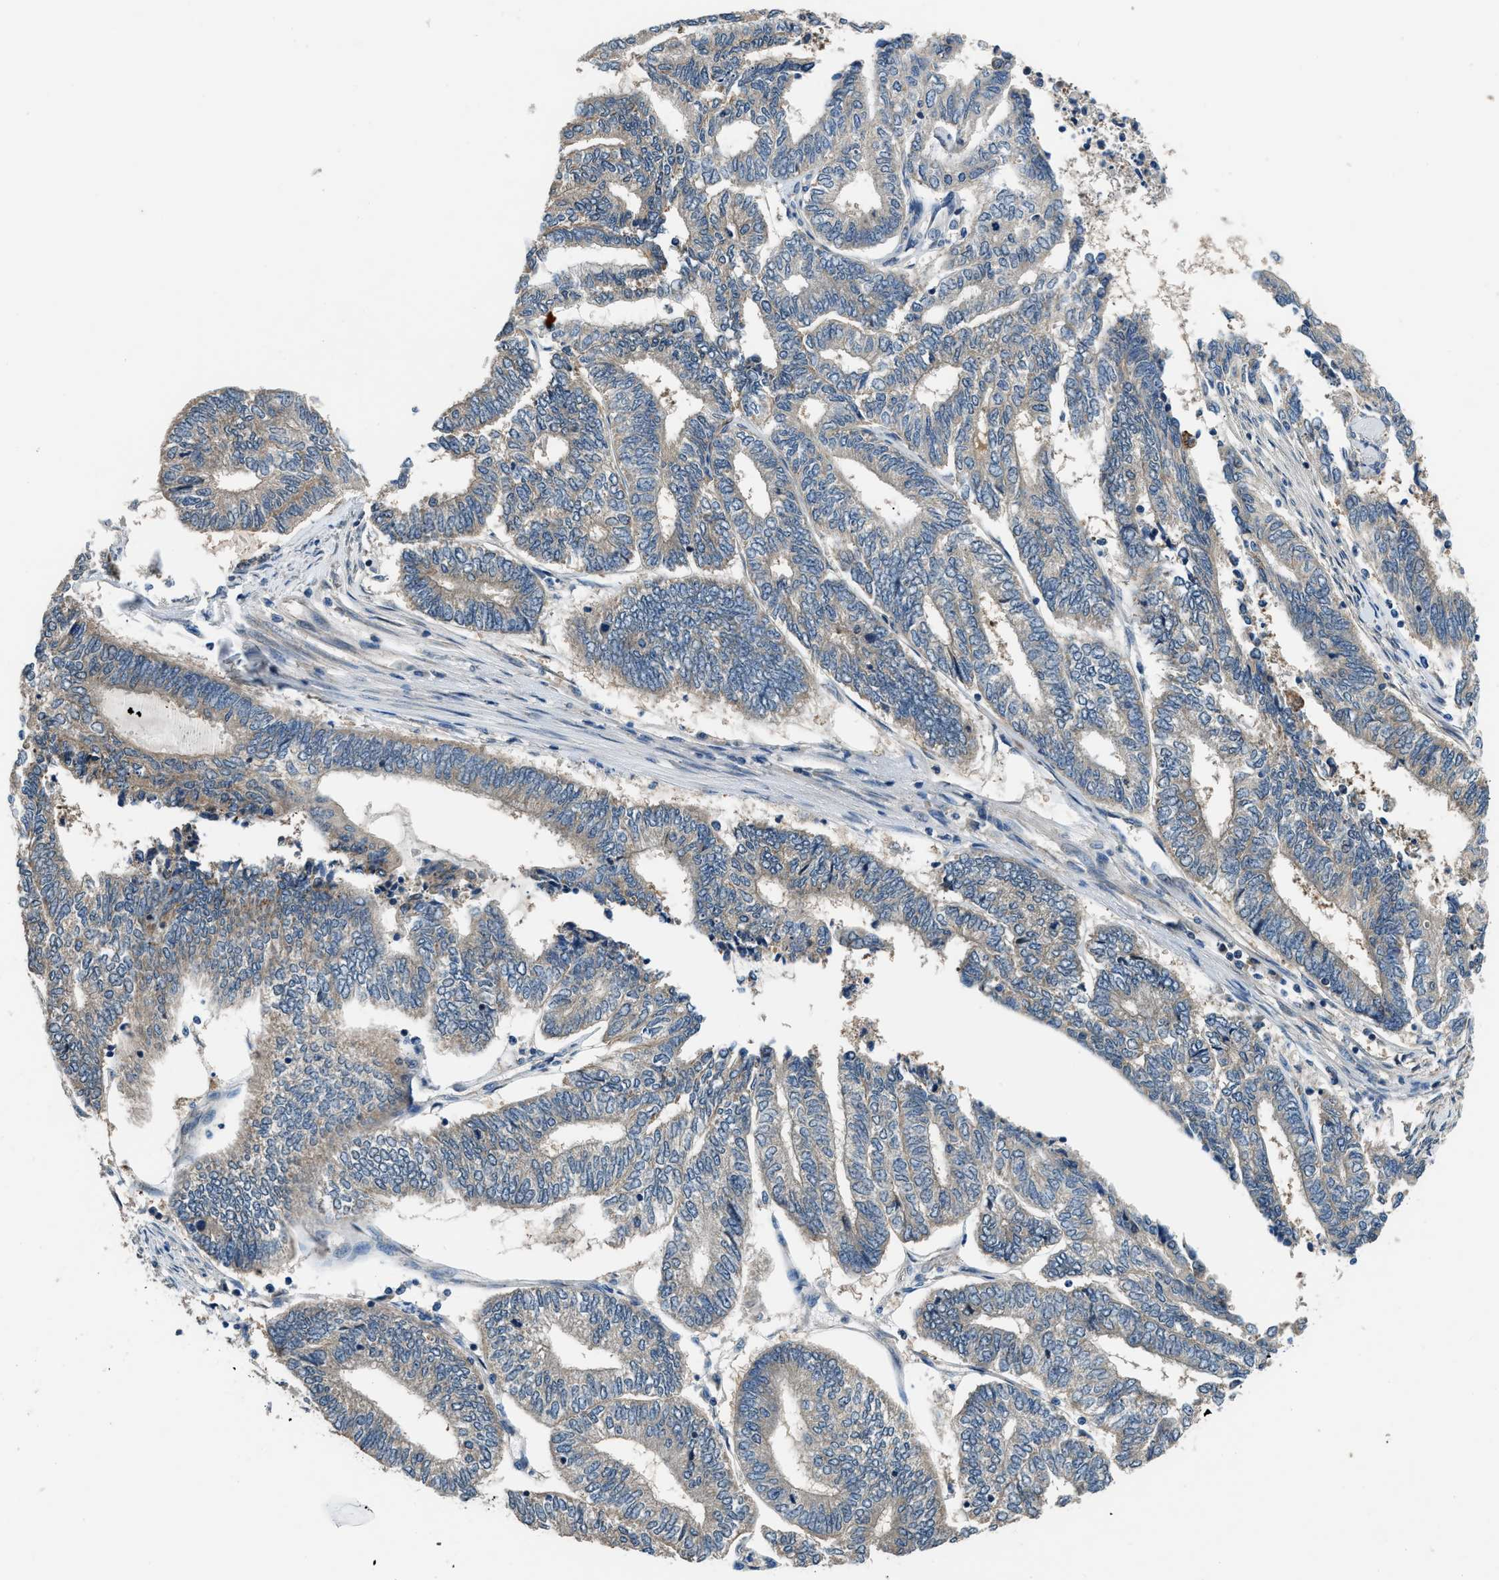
{"staining": {"intensity": "weak", "quantity": ">75%", "location": "cytoplasmic/membranous"}, "tissue": "endometrial cancer", "cell_type": "Tumor cells", "image_type": "cancer", "snomed": [{"axis": "morphology", "description": "Adenocarcinoma, NOS"}, {"axis": "topography", "description": "Uterus"}, {"axis": "topography", "description": "Endometrium"}], "caption": "Adenocarcinoma (endometrial) tissue displays weak cytoplasmic/membranous expression in approximately >75% of tumor cells The staining was performed using DAB (3,3'-diaminobenzidine) to visualize the protein expression in brown, while the nuclei were stained in blue with hematoxylin (Magnification: 20x).", "gene": "IL3RA", "patient": {"sex": "female", "age": 70}}